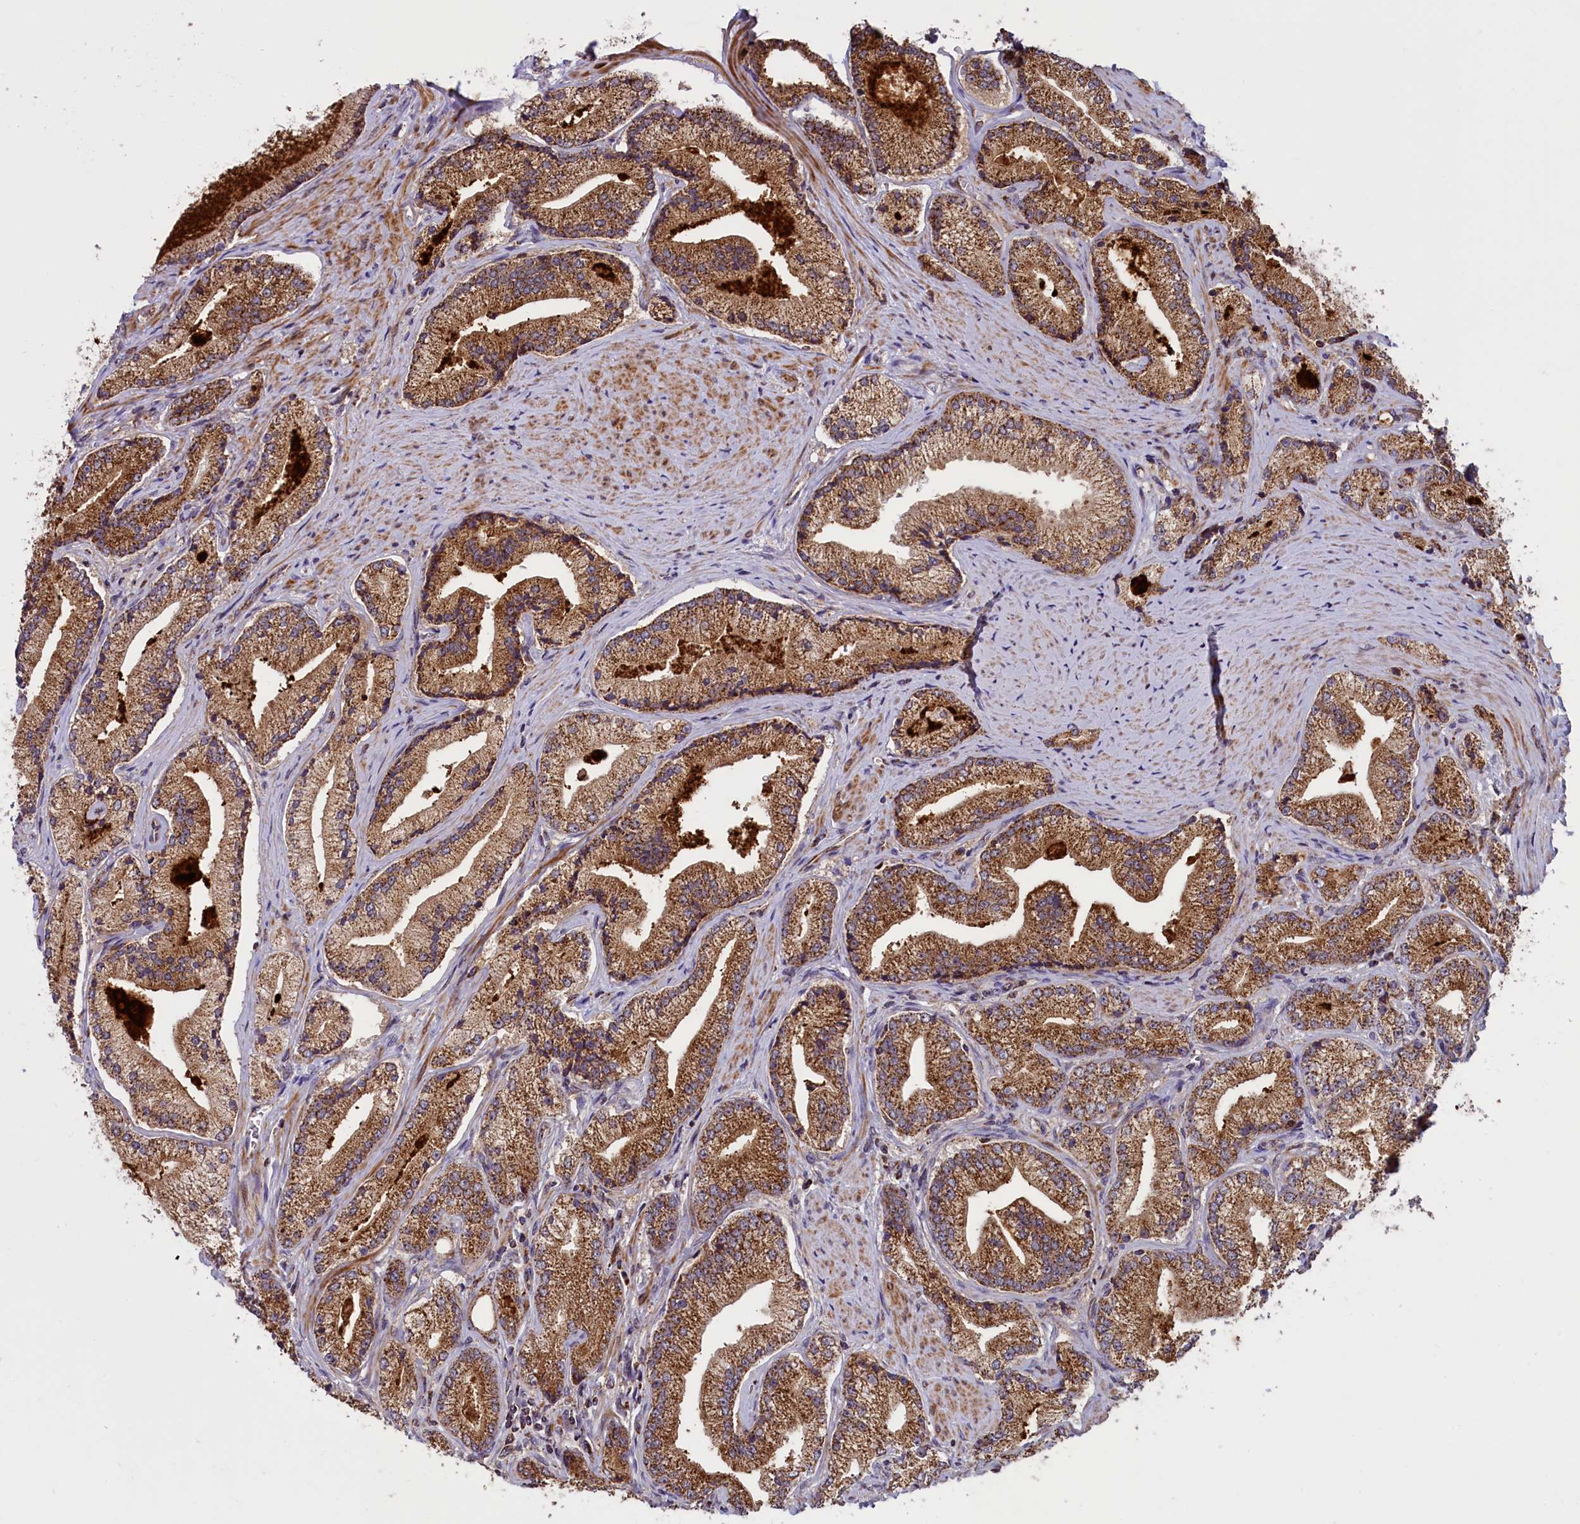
{"staining": {"intensity": "moderate", "quantity": ">75%", "location": "cytoplasmic/membranous"}, "tissue": "prostate cancer", "cell_type": "Tumor cells", "image_type": "cancer", "snomed": [{"axis": "morphology", "description": "Adenocarcinoma, High grade"}, {"axis": "topography", "description": "Prostate"}], "caption": "A histopathology image of prostate high-grade adenocarcinoma stained for a protein exhibits moderate cytoplasmic/membranous brown staining in tumor cells.", "gene": "GLRX5", "patient": {"sex": "male", "age": 67}}